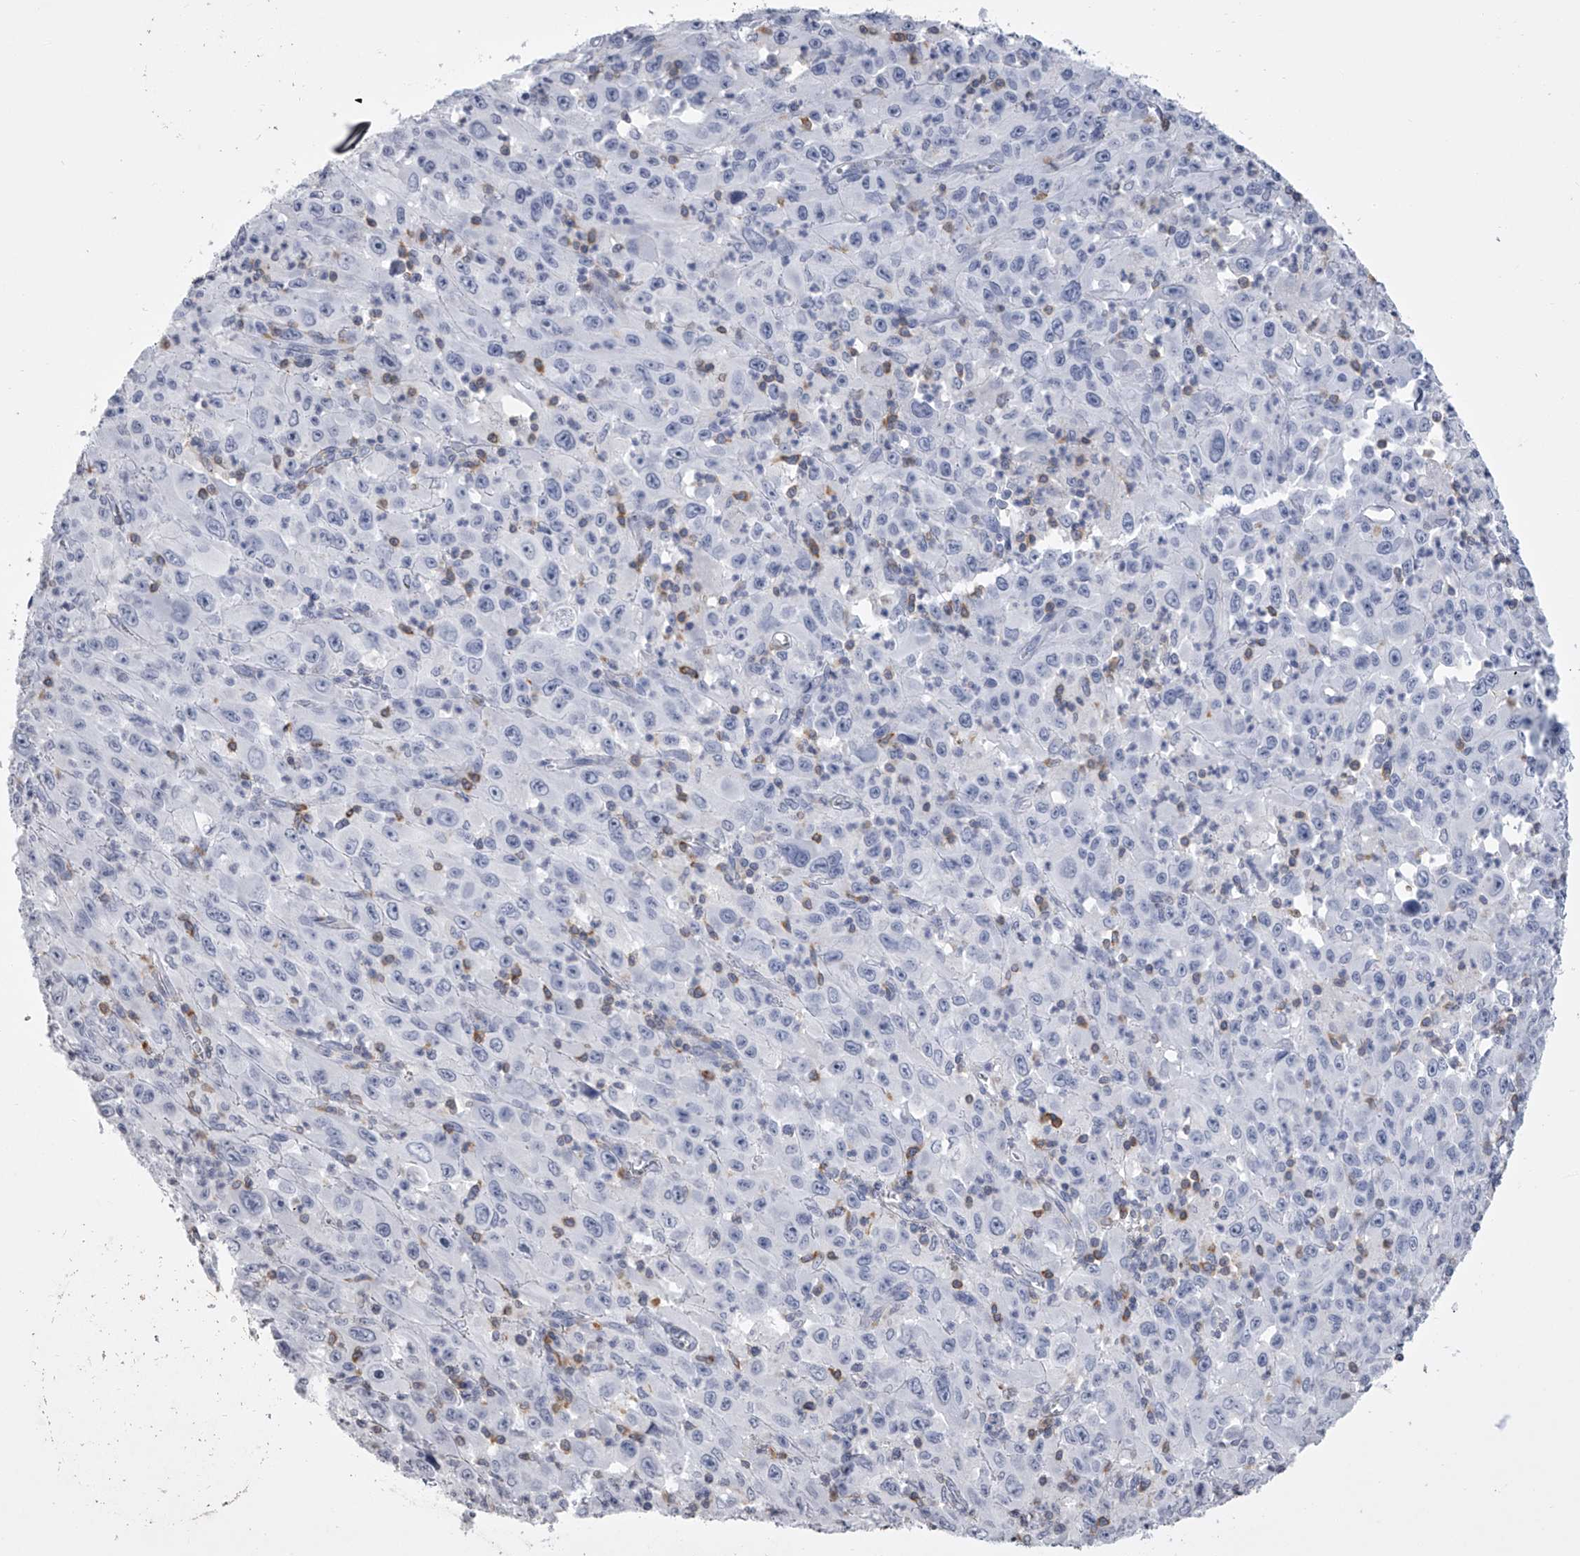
{"staining": {"intensity": "negative", "quantity": "none", "location": "none"}, "tissue": "melanoma", "cell_type": "Tumor cells", "image_type": "cancer", "snomed": [{"axis": "morphology", "description": "Malignant melanoma, Metastatic site"}, {"axis": "topography", "description": "Skin"}], "caption": "Photomicrograph shows no protein expression in tumor cells of malignant melanoma (metastatic site) tissue. (Immunohistochemistry, brightfield microscopy, high magnification).", "gene": "TASP1", "patient": {"sex": "female", "age": 56}}